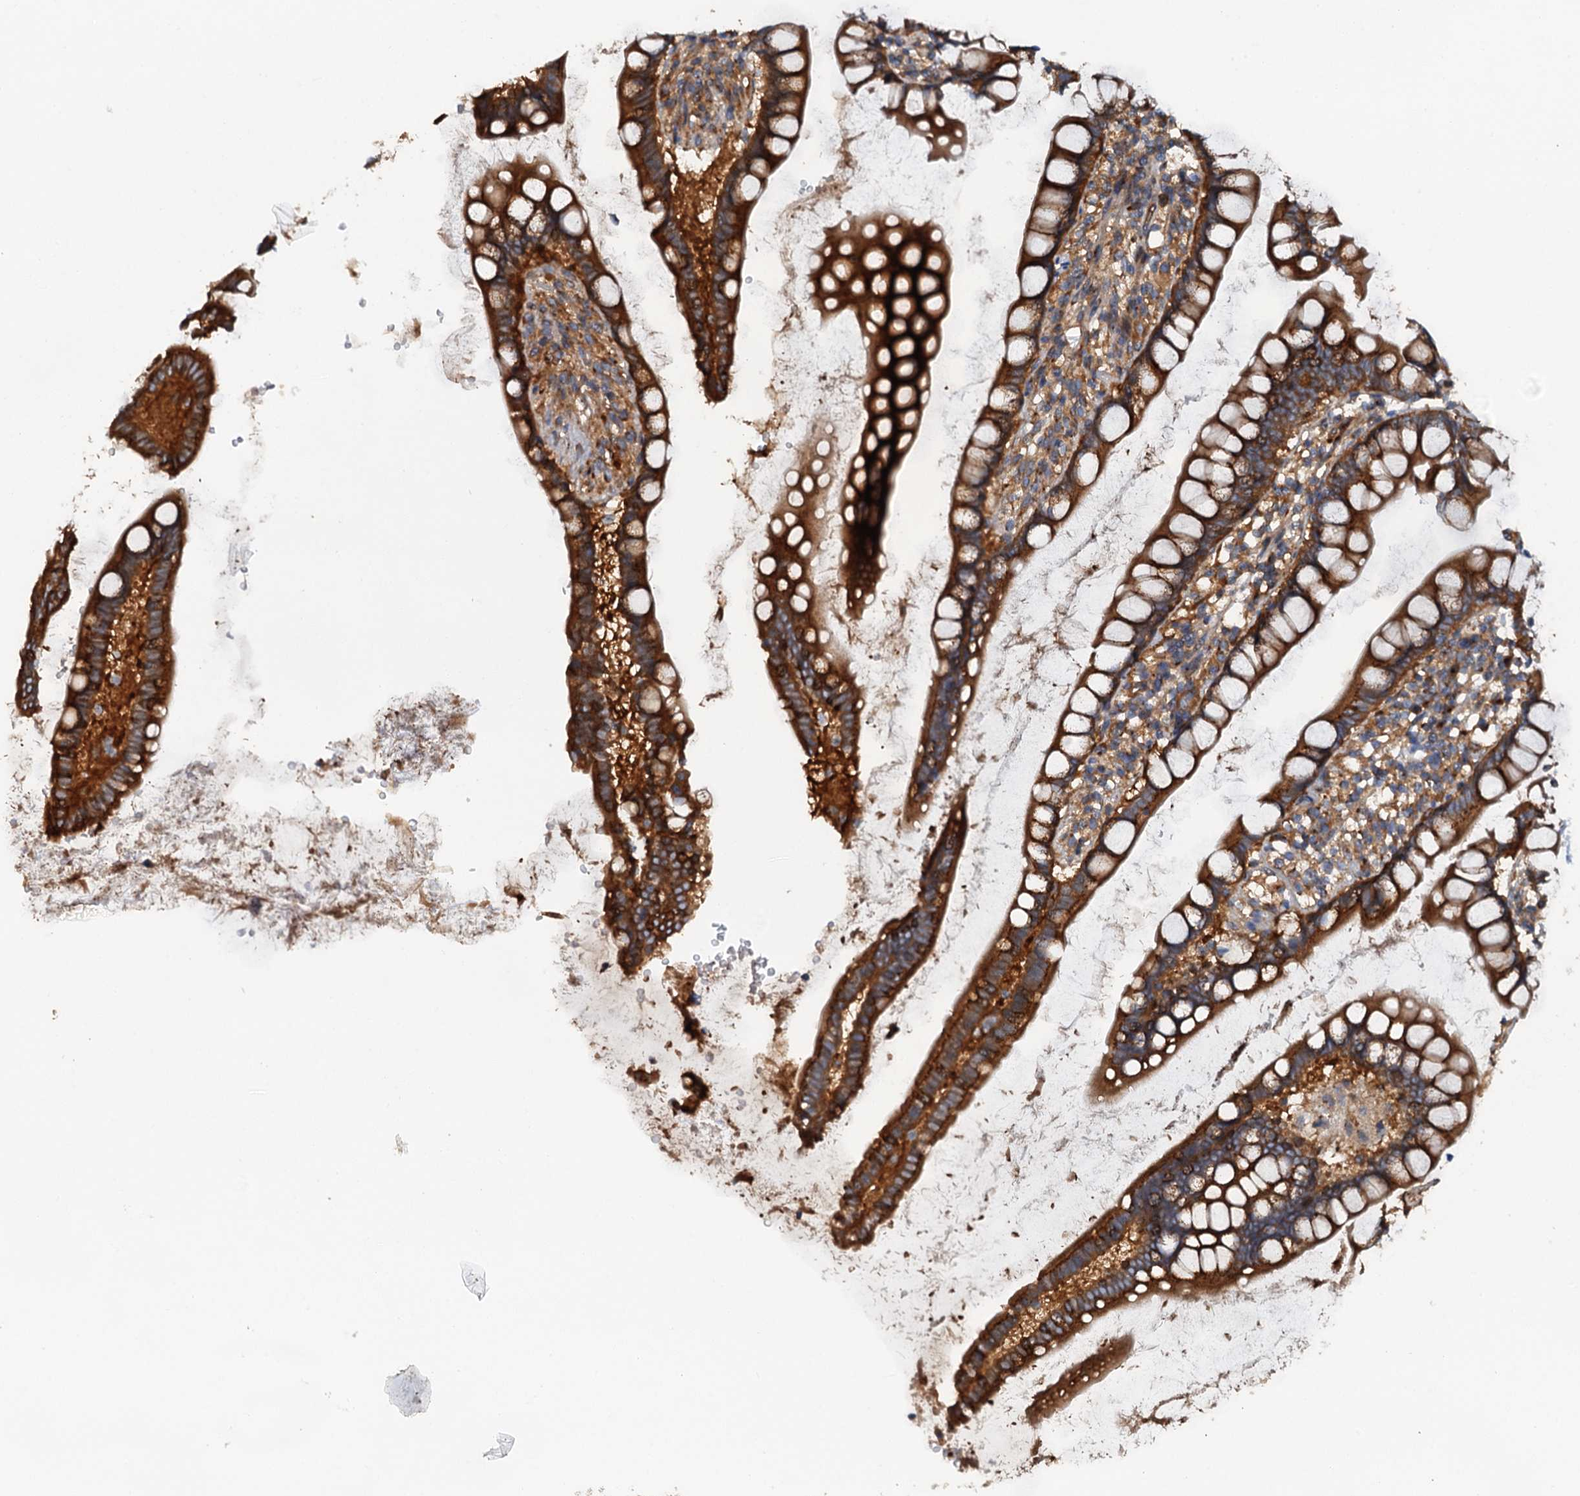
{"staining": {"intensity": "strong", "quantity": ">75%", "location": "cytoplasmic/membranous"}, "tissue": "small intestine", "cell_type": "Glandular cells", "image_type": "normal", "snomed": [{"axis": "morphology", "description": "Normal tissue, NOS"}, {"axis": "topography", "description": "Small intestine"}], "caption": "Unremarkable small intestine was stained to show a protein in brown. There is high levels of strong cytoplasmic/membranous expression in about >75% of glandular cells. The staining is performed using DAB (3,3'-diaminobenzidine) brown chromogen to label protein expression. The nuclei are counter-stained blue using hematoxylin.", "gene": "COG3", "patient": {"sex": "female", "age": 84}}